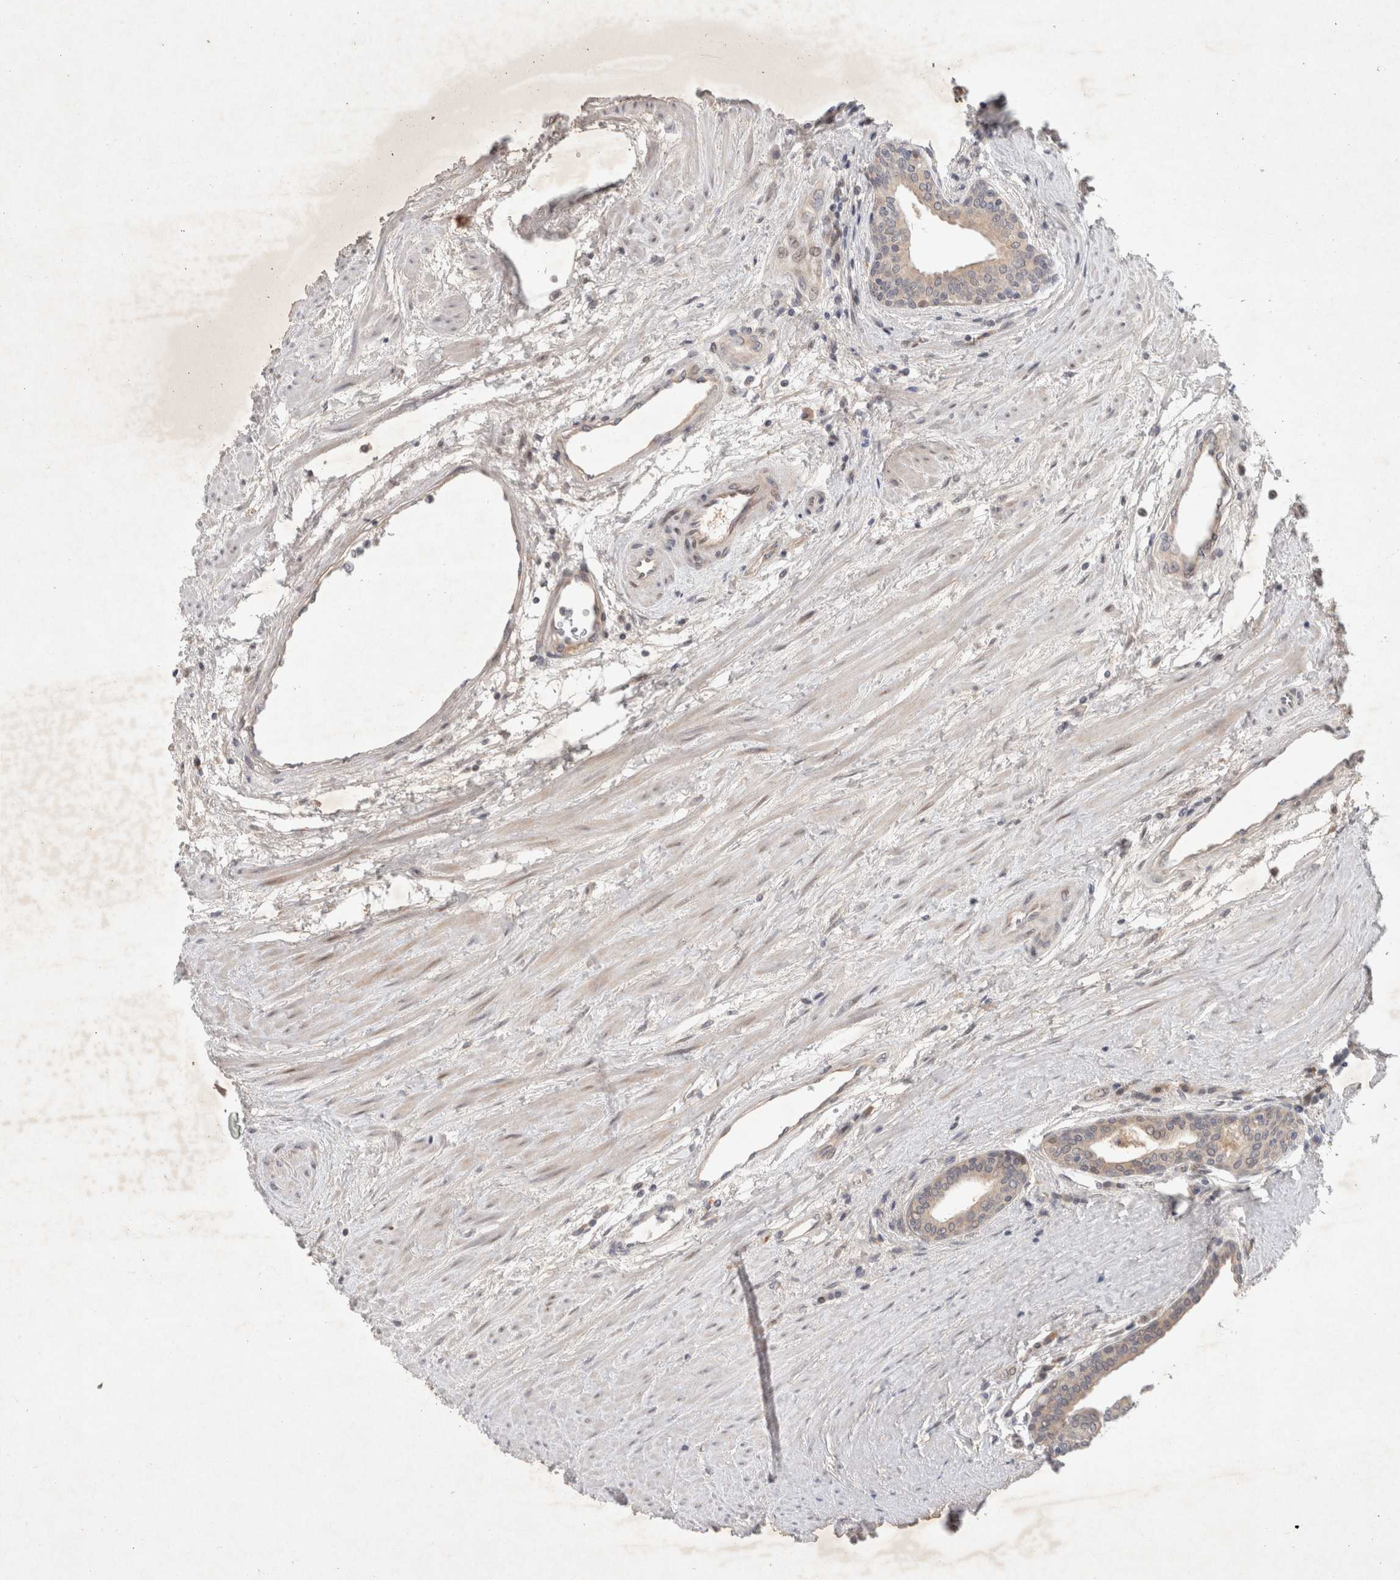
{"staining": {"intensity": "weak", "quantity": "<25%", "location": "cytoplasmic/membranous"}, "tissue": "prostate cancer", "cell_type": "Tumor cells", "image_type": "cancer", "snomed": [{"axis": "morphology", "description": "Adenocarcinoma, High grade"}, {"axis": "topography", "description": "Prostate"}], "caption": "The micrograph exhibits no significant positivity in tumor cells of high-grade adenocarcinoma (prostate).", "gene": "RASAL2", "patient": {"sex": "male", "age": 61}}